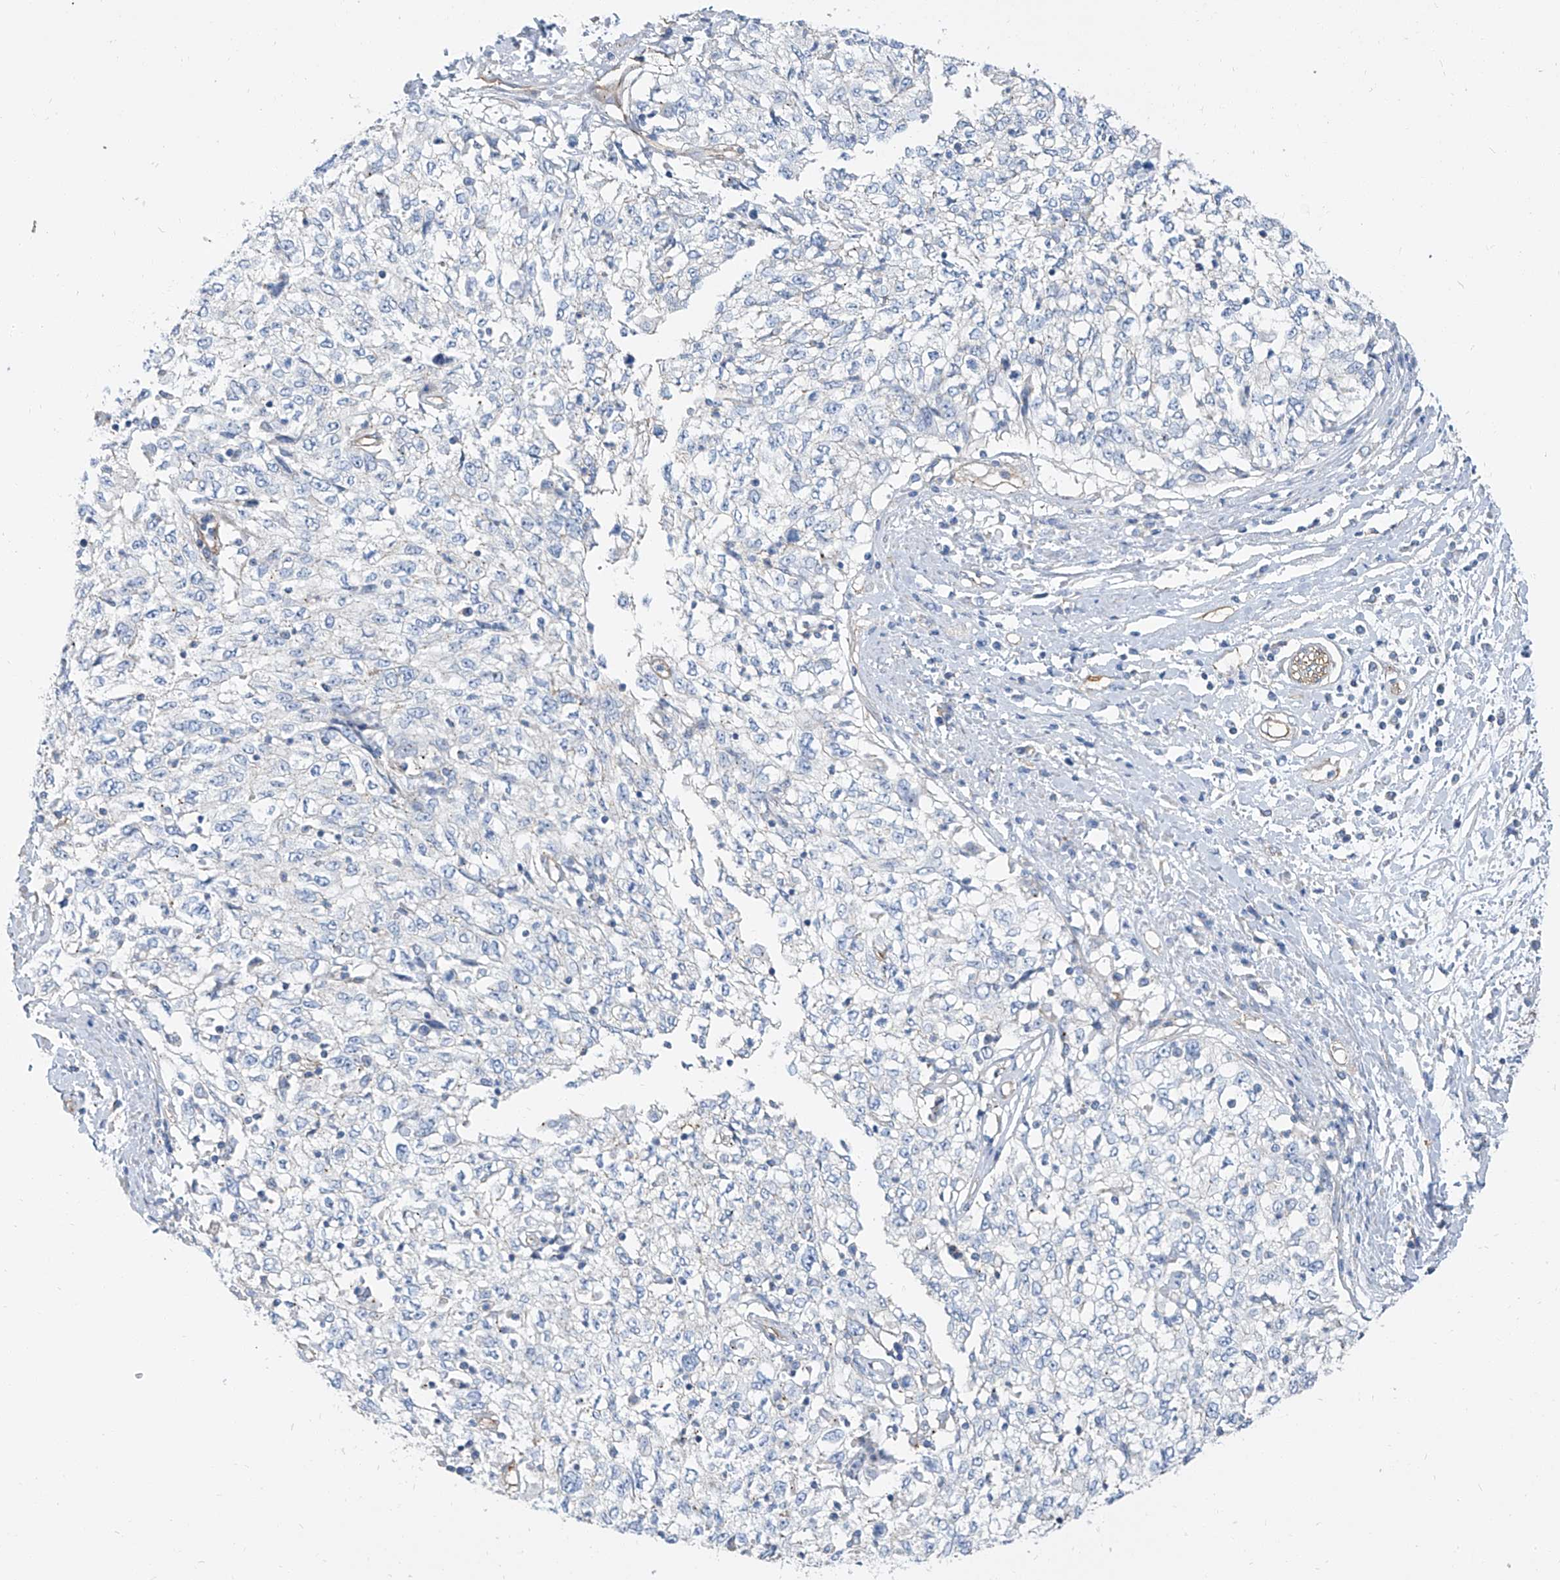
{"staining": {"intensity": "negative", "quantity": "none", "location": "none"}, "tissue": "cervical cancer", "cell_type": "Tumor cells", "image_type": "cancer", "snomed": [{"axis": "morphology", "description": "Squamous cell carcinoma, NOS"}, {"axis": "topography", "description": "Cervix"}], "caption": "The histopathology image exhibits no significant staining in tumor cells of cervical cancer.", "gene": "TXLNB", "patient": {"sex": "female", "age": 57}}